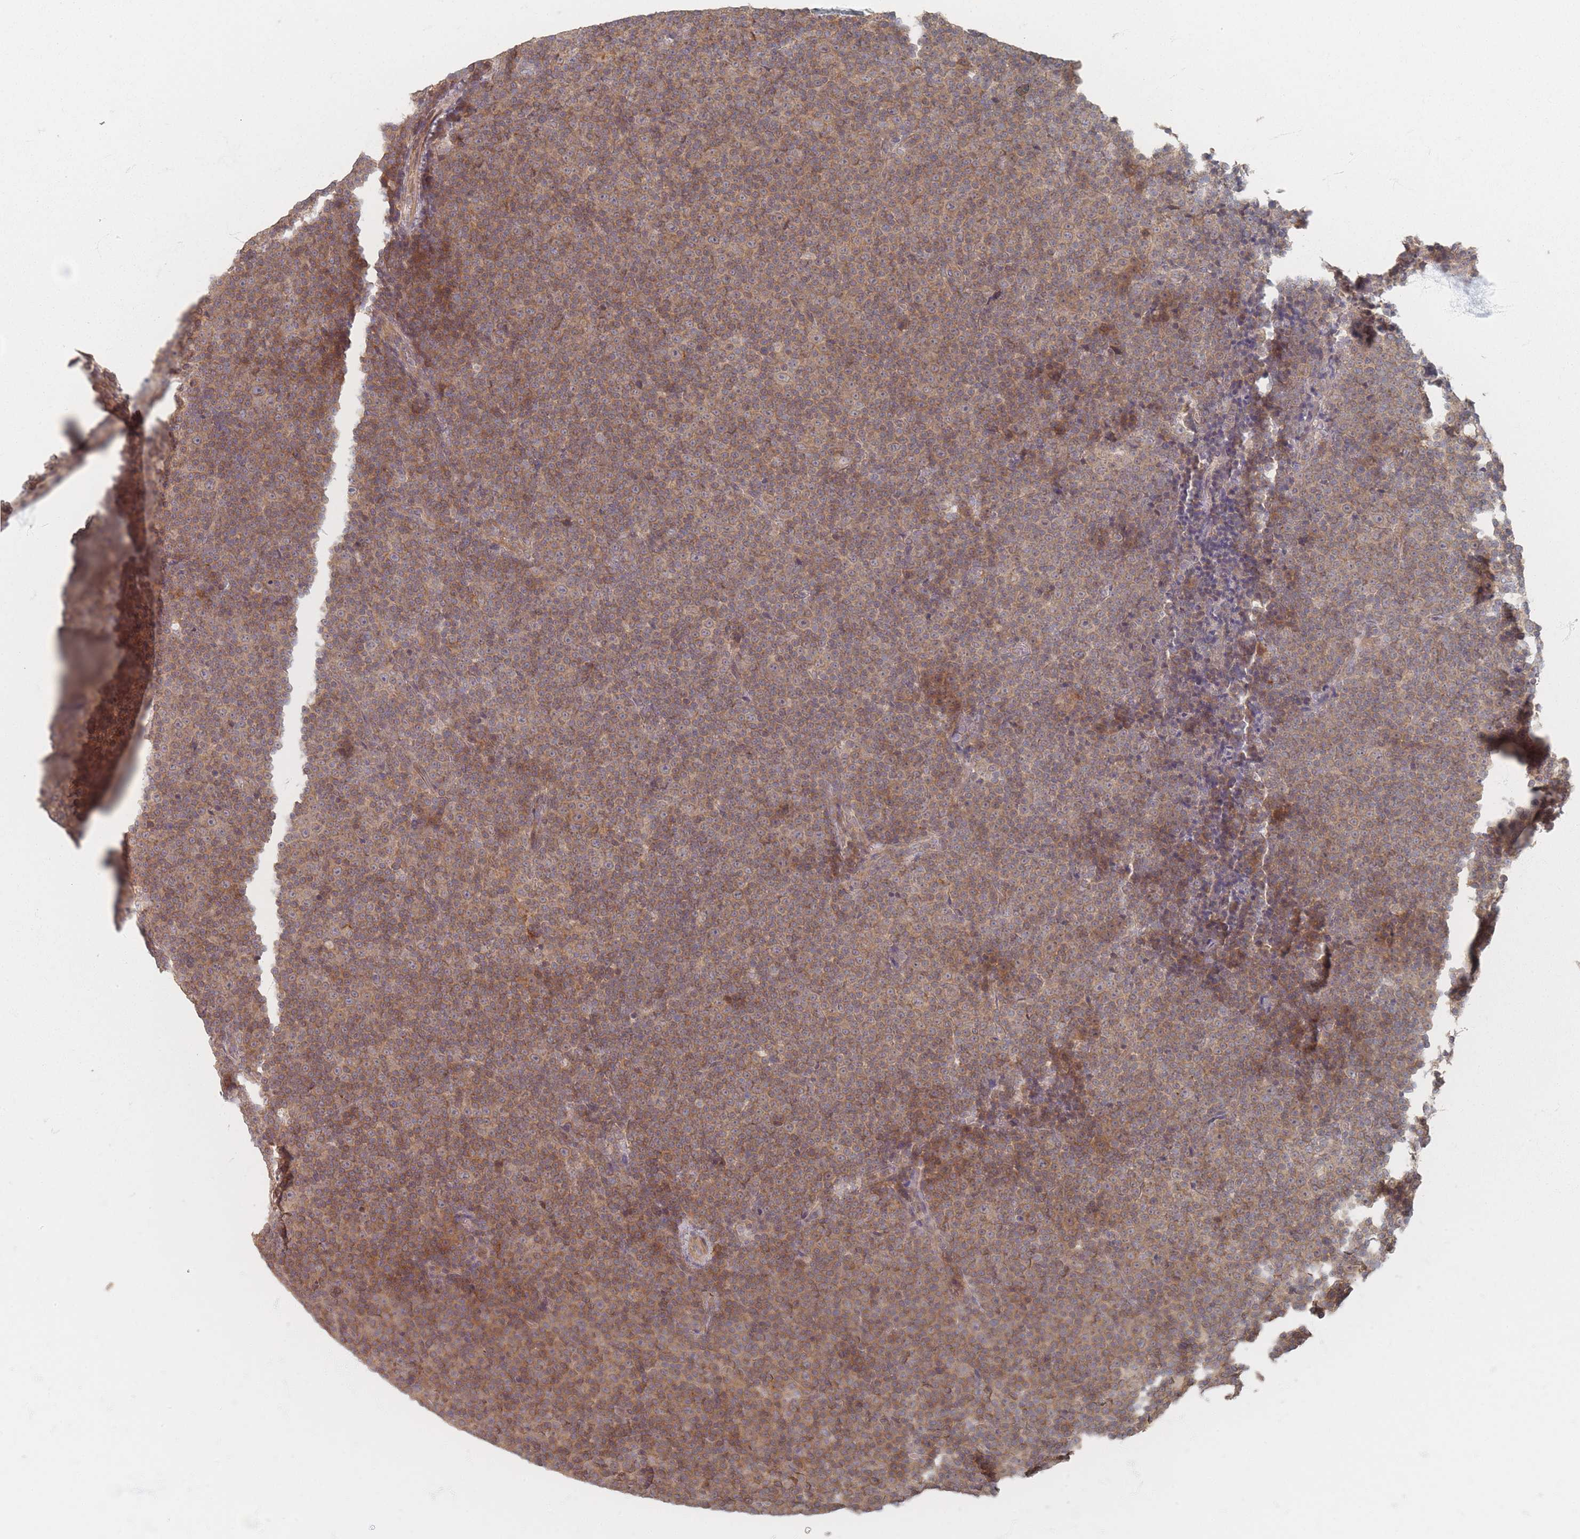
{"staining": {"intensity": "moderate", "quantity": ">75%", "location": "cytoplasmic/membranous"}, "tissue": "lymphoma", "cell_type": "Tumor cells", "image_type": "cancer", "snomed": [{"axis": "morphology", "description": "Malignant lymphoma, non-Hodgkin's type, Low grade"}, {"axis": "topography", "description": "Lymph node"}], "caption": "Malignant lymphoma, non-Hodgkin's type (low-grade) tissue shows moderate cytoplasmic/membranous positivity in about >75% of tumor cells, visualized by immunohistochemistry.", "gene": "GLE1", "patient": {"sex": "female", "age": 67}}